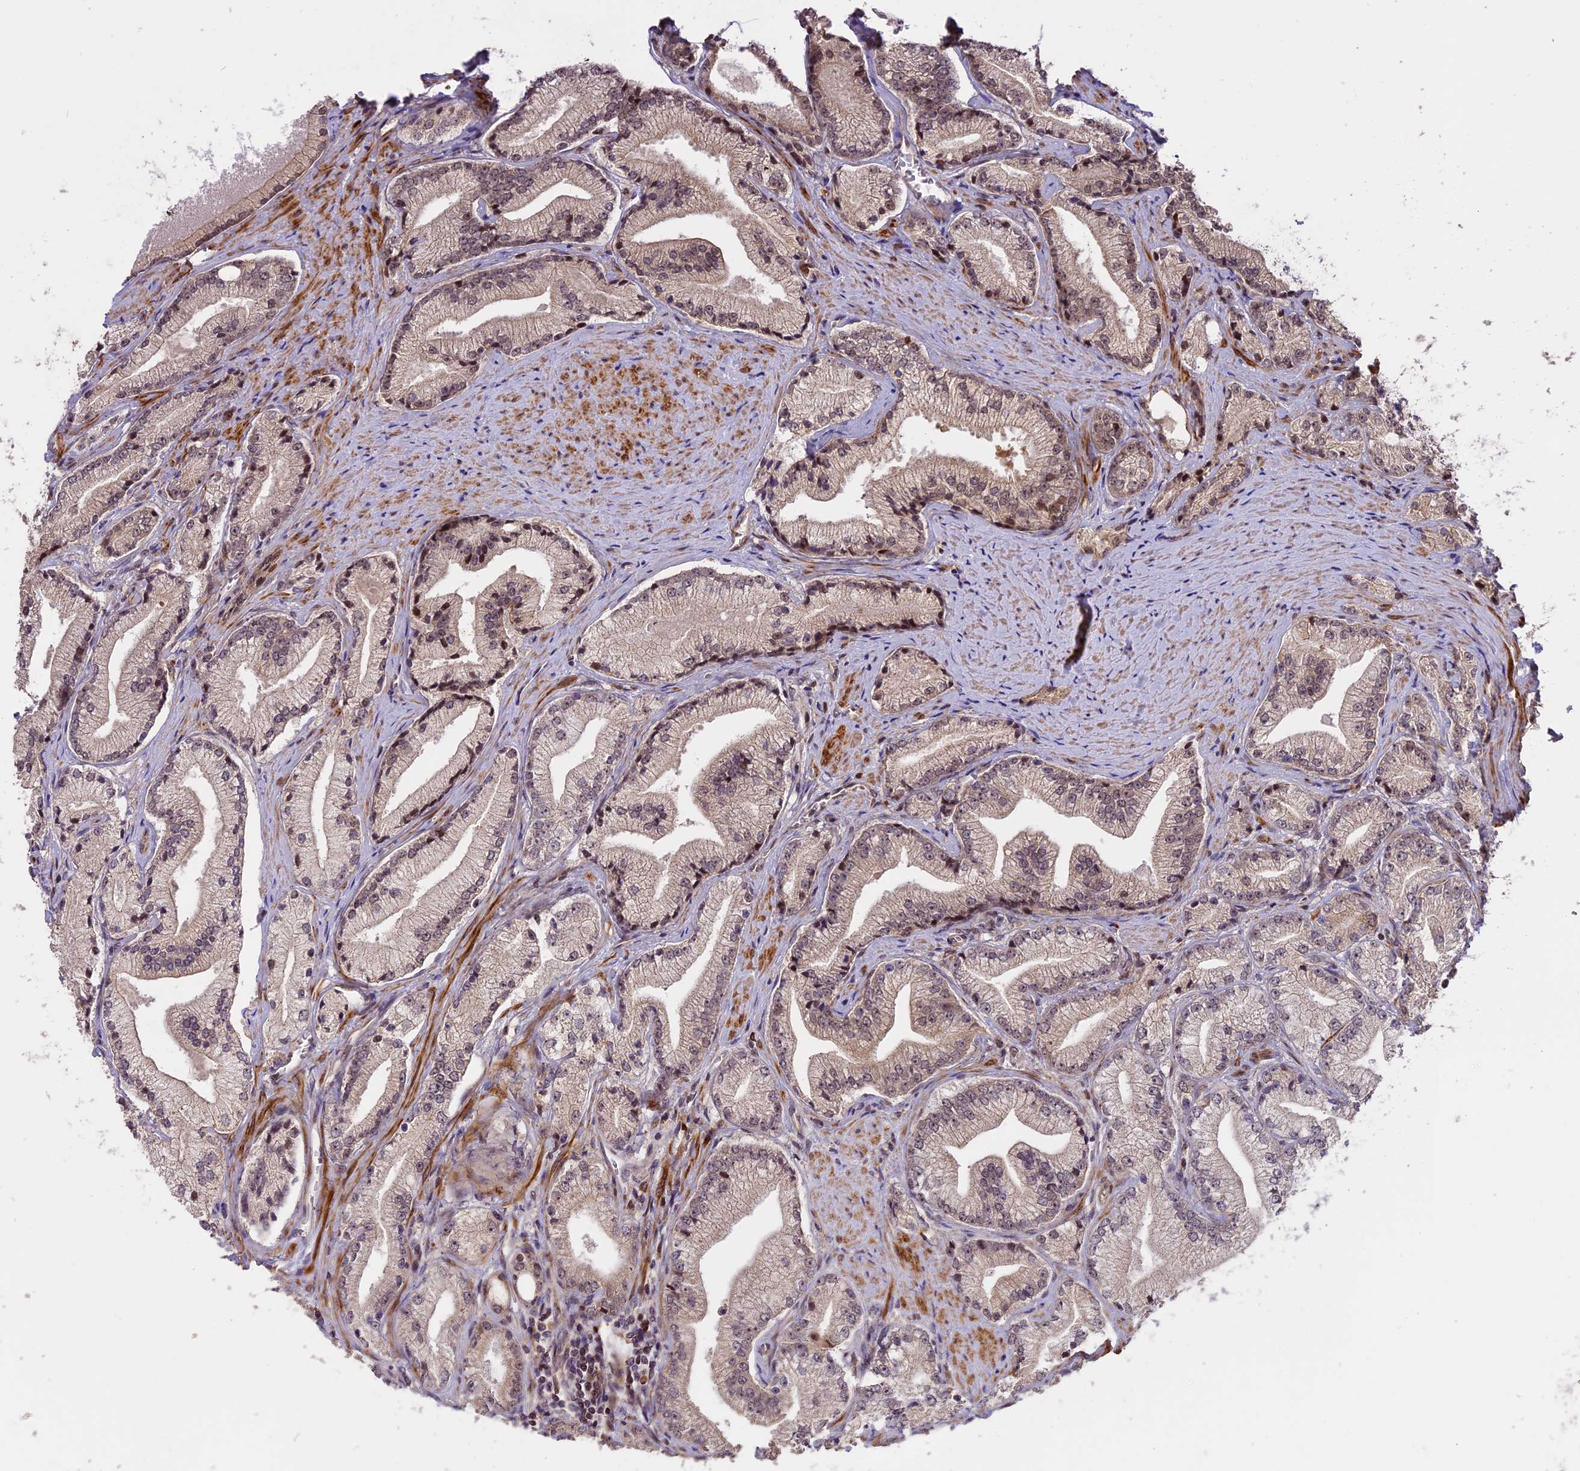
{"staining": {"intensity": "weak", "quantity": "25%-75%", "location": "nuclear"}, "tissue": "prostate cancer", "cell_type": "Tumor cells", "image_type": "cancer", "snomed": [{"axis": "morphology", "description": "Adenocarcinoma, High grade"}, {"axis": "topography", "description": "Prostate"}], "caption": "DAB (3,3'-diaminobenzidine) immunohistochemical staining of human prostate adenocarcinoma (high-grade) displays weak nuclear protein staining in about 25%-75% of tumor cells. Ihc stains the protein of interest in brown and the nuclei are stained blue.", "gene": "ENHO", "patient": {"sex": "male", "age": 67}}